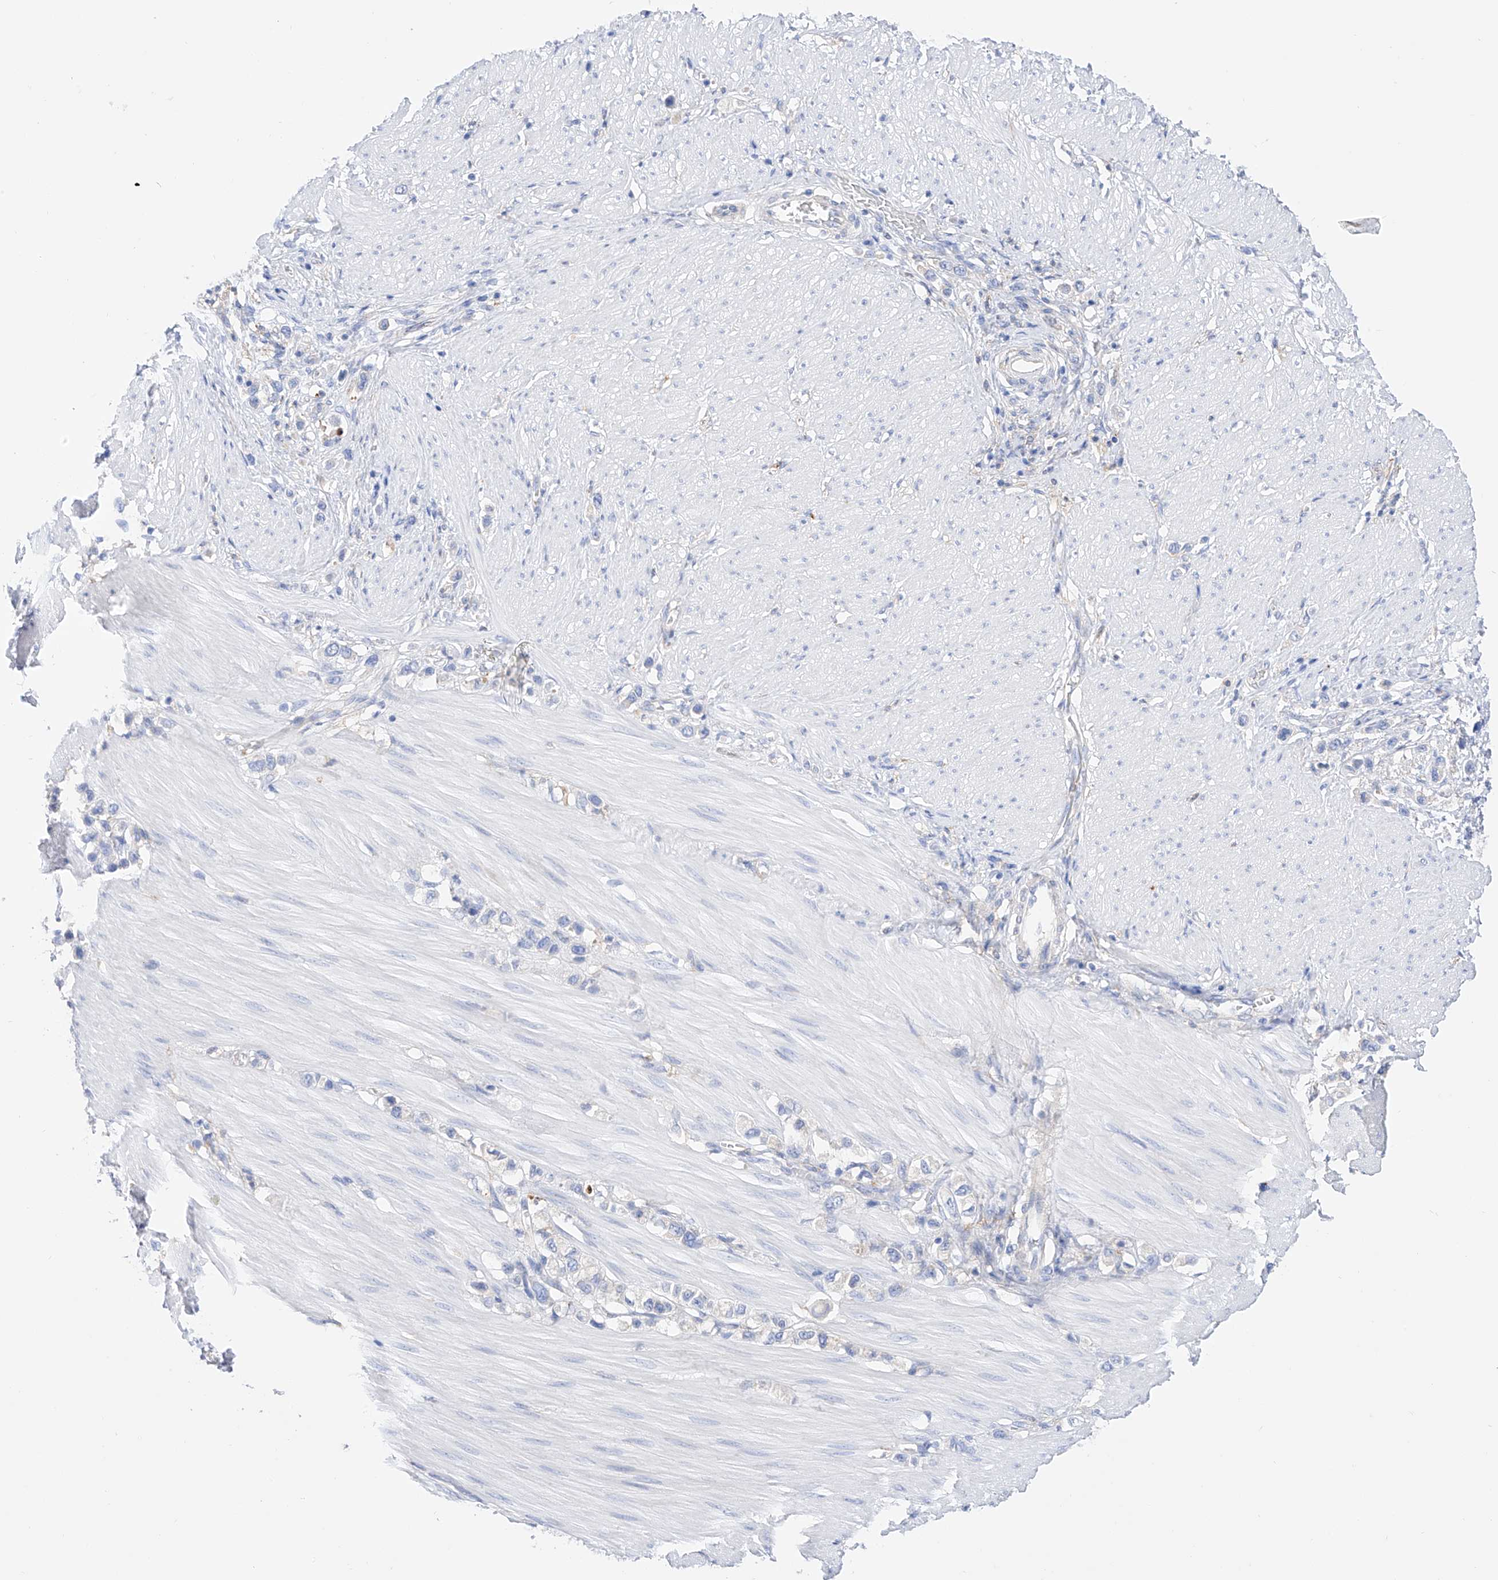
{"staining": {"intensity": "negative", "quantity": "none", "location": "none"}, "tissue": "stomach cancer", "cell_type": "Tumor cells", "image_type": "cancer", "snomed": [{"axis": "morphology", "description": "Adenocarcinoma, NOS"}, {"axis": "topography", "description": "Stomach"}], "caption": "High power microscopy histopathology image of an IHC image of stomach cancer (adenocarcinoma), revealing no significant positivity in tumor cells.", "gene": "ZNF653", "patient": {"sex": "female", "age": 65}}